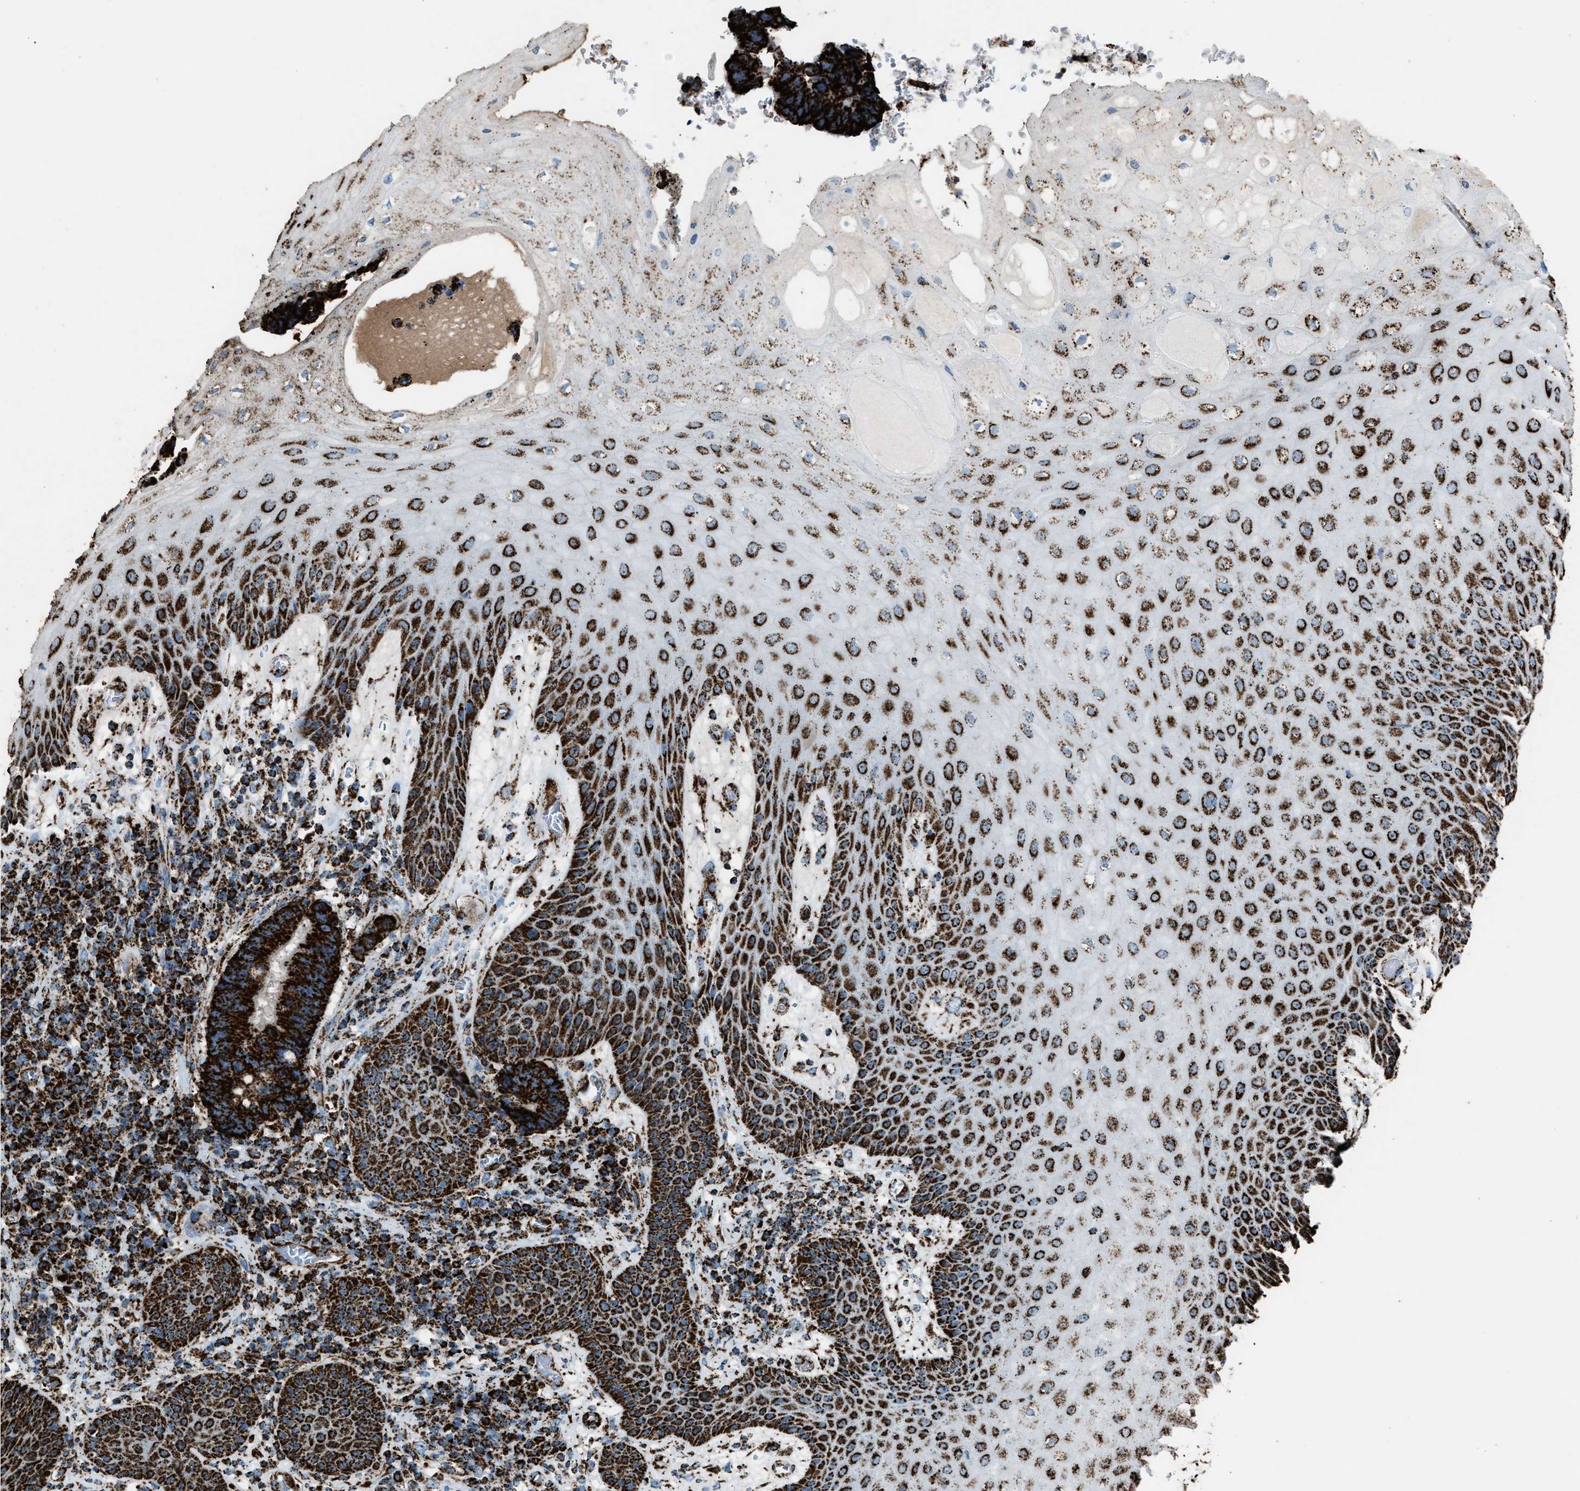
{"staining": {"intensity": "strong", "quantity": ">75%", "location": "cytoplasmic/membranous"}, "tissue": "colorectal cancer", "cell_type": "Tumor cells", "image_type": "cancer", "snomed": [{"axis": "morphology", "description": "Adenocarcinoma, NOS"}, {"axis": "topography", "description": "Rectum"}, {"axis": "topography", "description": "Anal"}], "caption": "There is high levels of strong cytoplasmic/membranous expression in tumor cells of colorectal adenocarcinoma, as demonstrated by immunohistochemical staining (brown color).", "gene": "MDH2", "patient": {"sex": "female", "age": 89}}